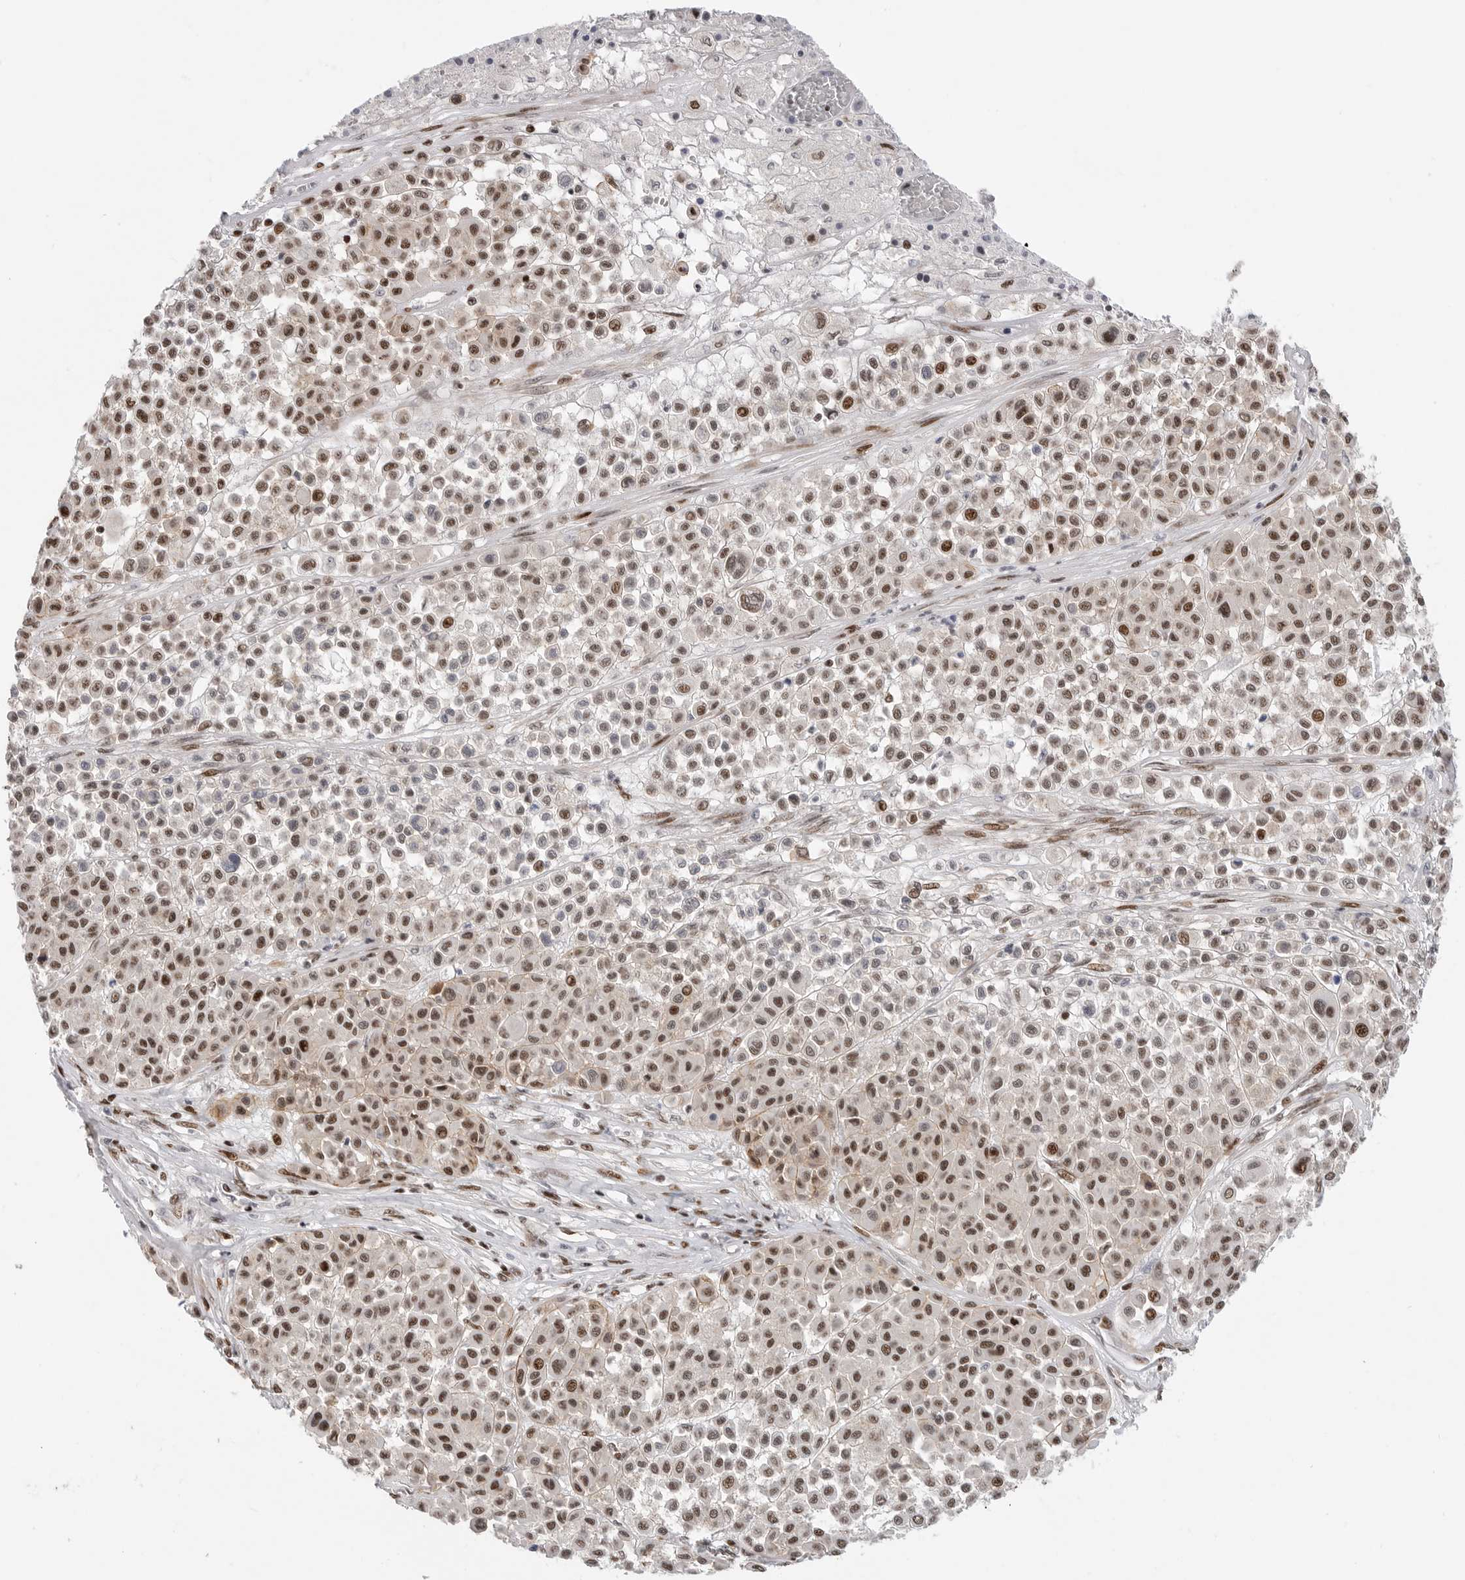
{"staining": {"intensity": "strong", "quantity": "25%-75%", "location": "nuclear"}, "tissue": "melanoma", "cell_type": "Tumor cells", "image_type": "cancer", "snomed": [{"axis": "morphology", "description": "Malignant melanoma, Metastatic site"}, {"axis": "topography", "description": "Soft tissue"}], "caption": "This is an image of immunohistochemistry (IHC) staining of malignant melanoma (metastatic site), which shows strong expression in the nuclear of tumor cells.", "gene": "GPATCH2", "patient": {"sex": "male", "age": 41}}